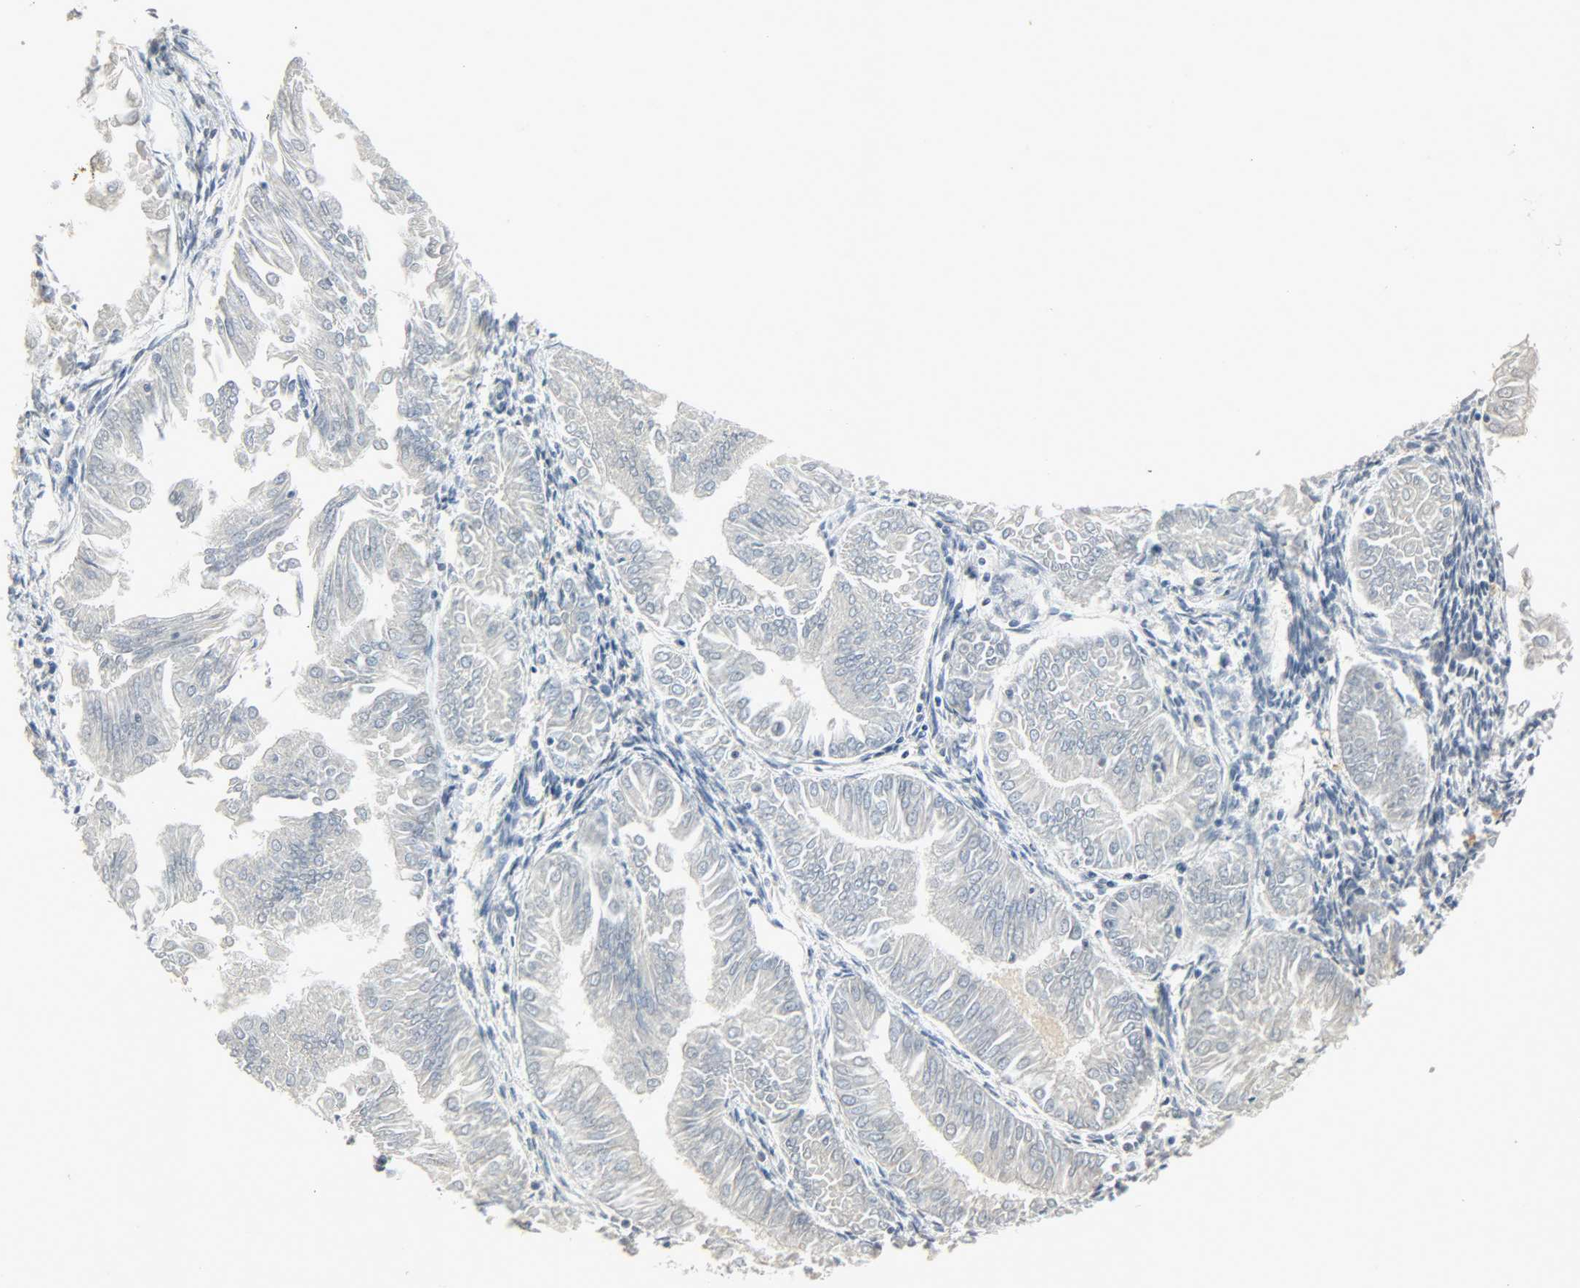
{"staining": {"intensity": "negative", "quantity": "none", "location": "none"}, "tissue": "endometrial cancer", "cell_type": "Tumor cells", "image_type": "cancer", "snomed": [{"axis": "morphology", "description": "Adenocarcinoma, NOS"}, {"axis": "topography", "description": "Endometrium"}], "caption": "High power microscopy histopathology image of an immunohistochemistry micrograph of adenocarcinoma (endometrial), revealing no significant expression in tumor cells.", "gene": "CAMK4", "patient": {"sex": "female", "age": 53}}